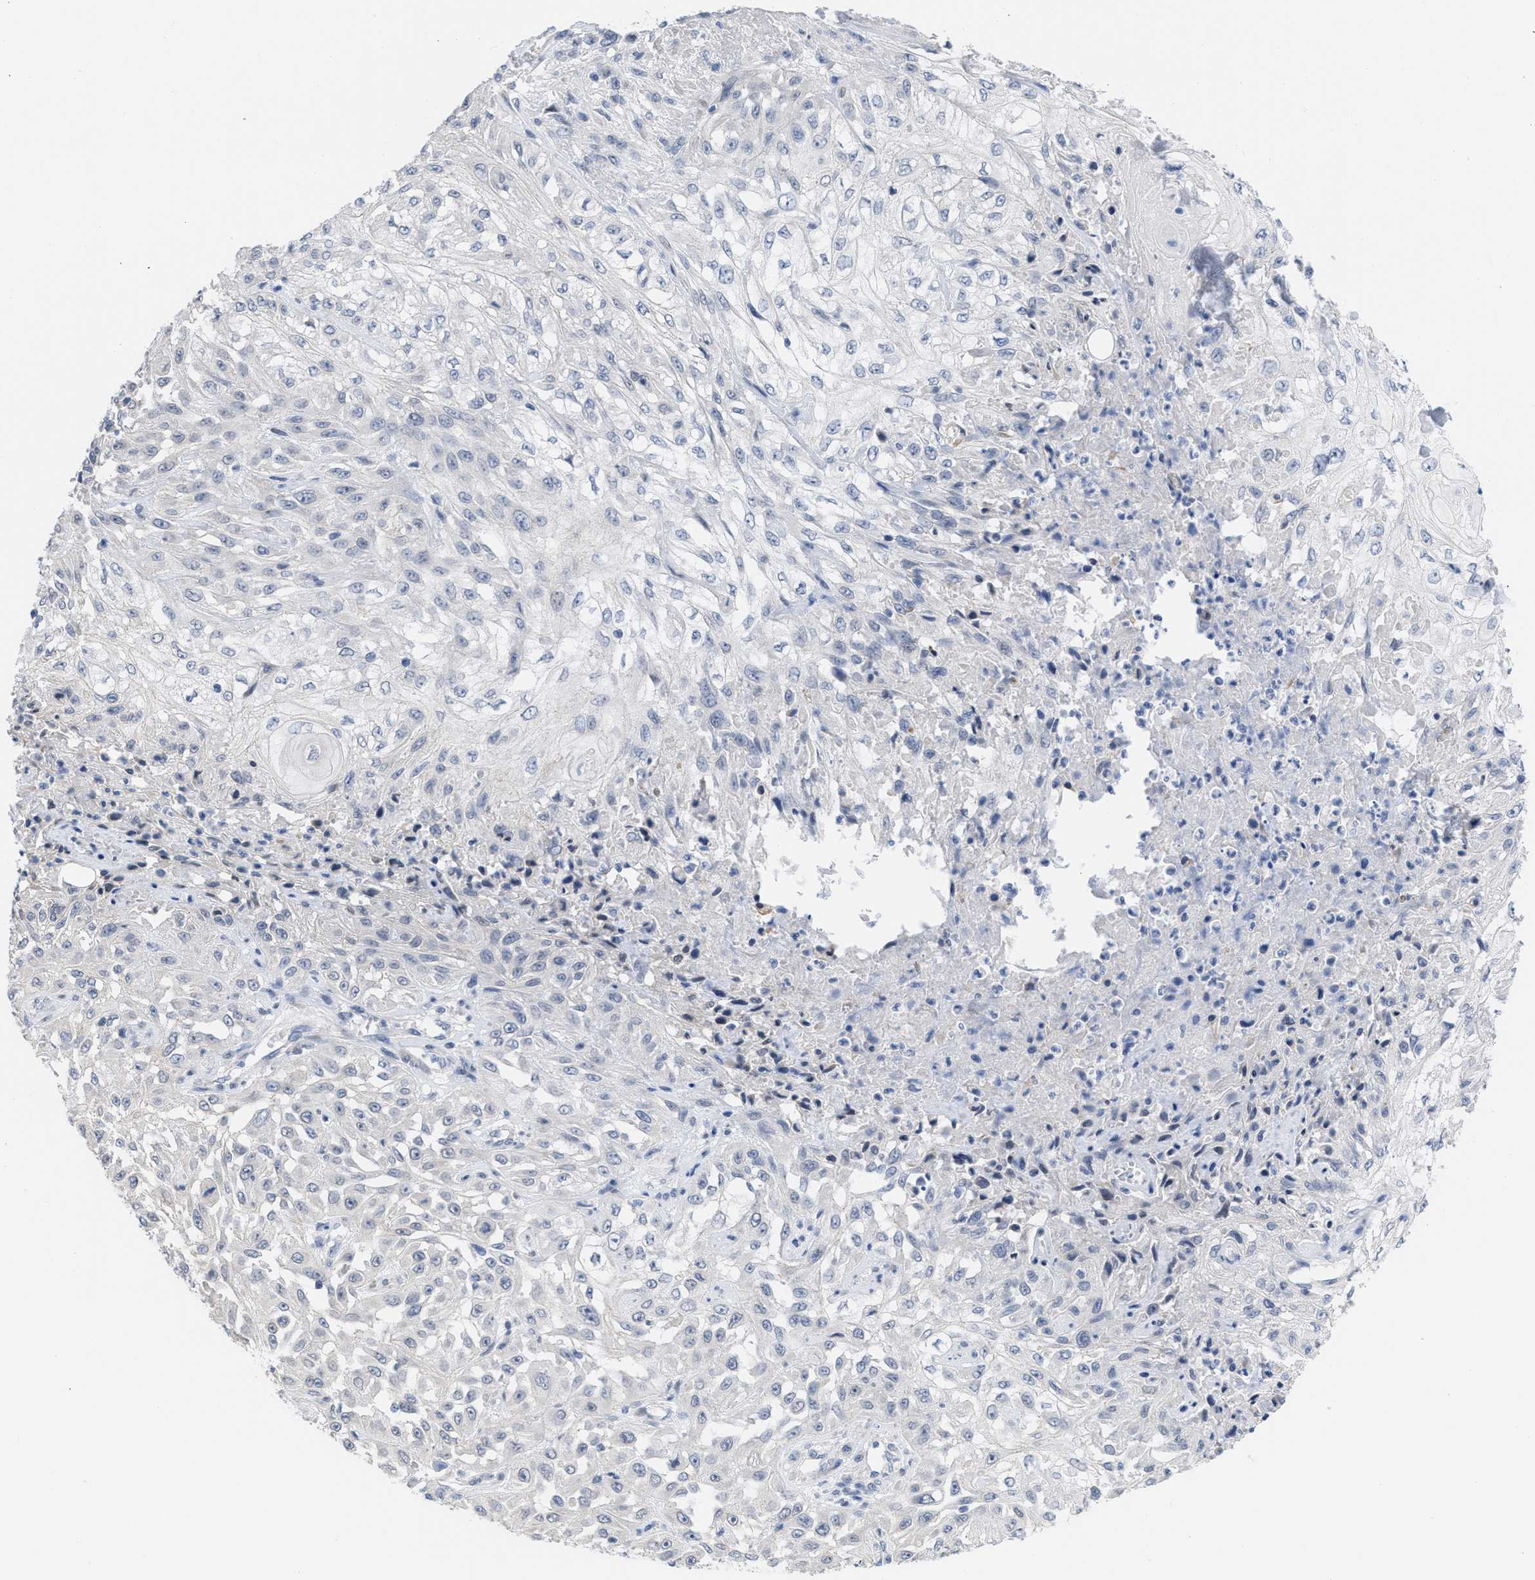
{"staining": {"intensity": "negative", "quantity": "none", "location": "none"}, "tissue": "skin cancer", "cell_type": "Tumor cells", "image_type": "cancer", "snomed": [{"axis": "morphology", "description": "Squamous cell carcinoma, NOS"}, {"axis": "morphology", "description": "Squamous cell carcinoma, metastatic, NOS"}, {"axis": "topography", "description": "Skin"}, {"axis": "topography", "description": "Lymph node"}], "caption": "Tumor cells are negative for brown protein staining in squamous cell carcinoma (skin).", "gene": "ACKR1", "patient": {"sex": "male", "age": 75}}